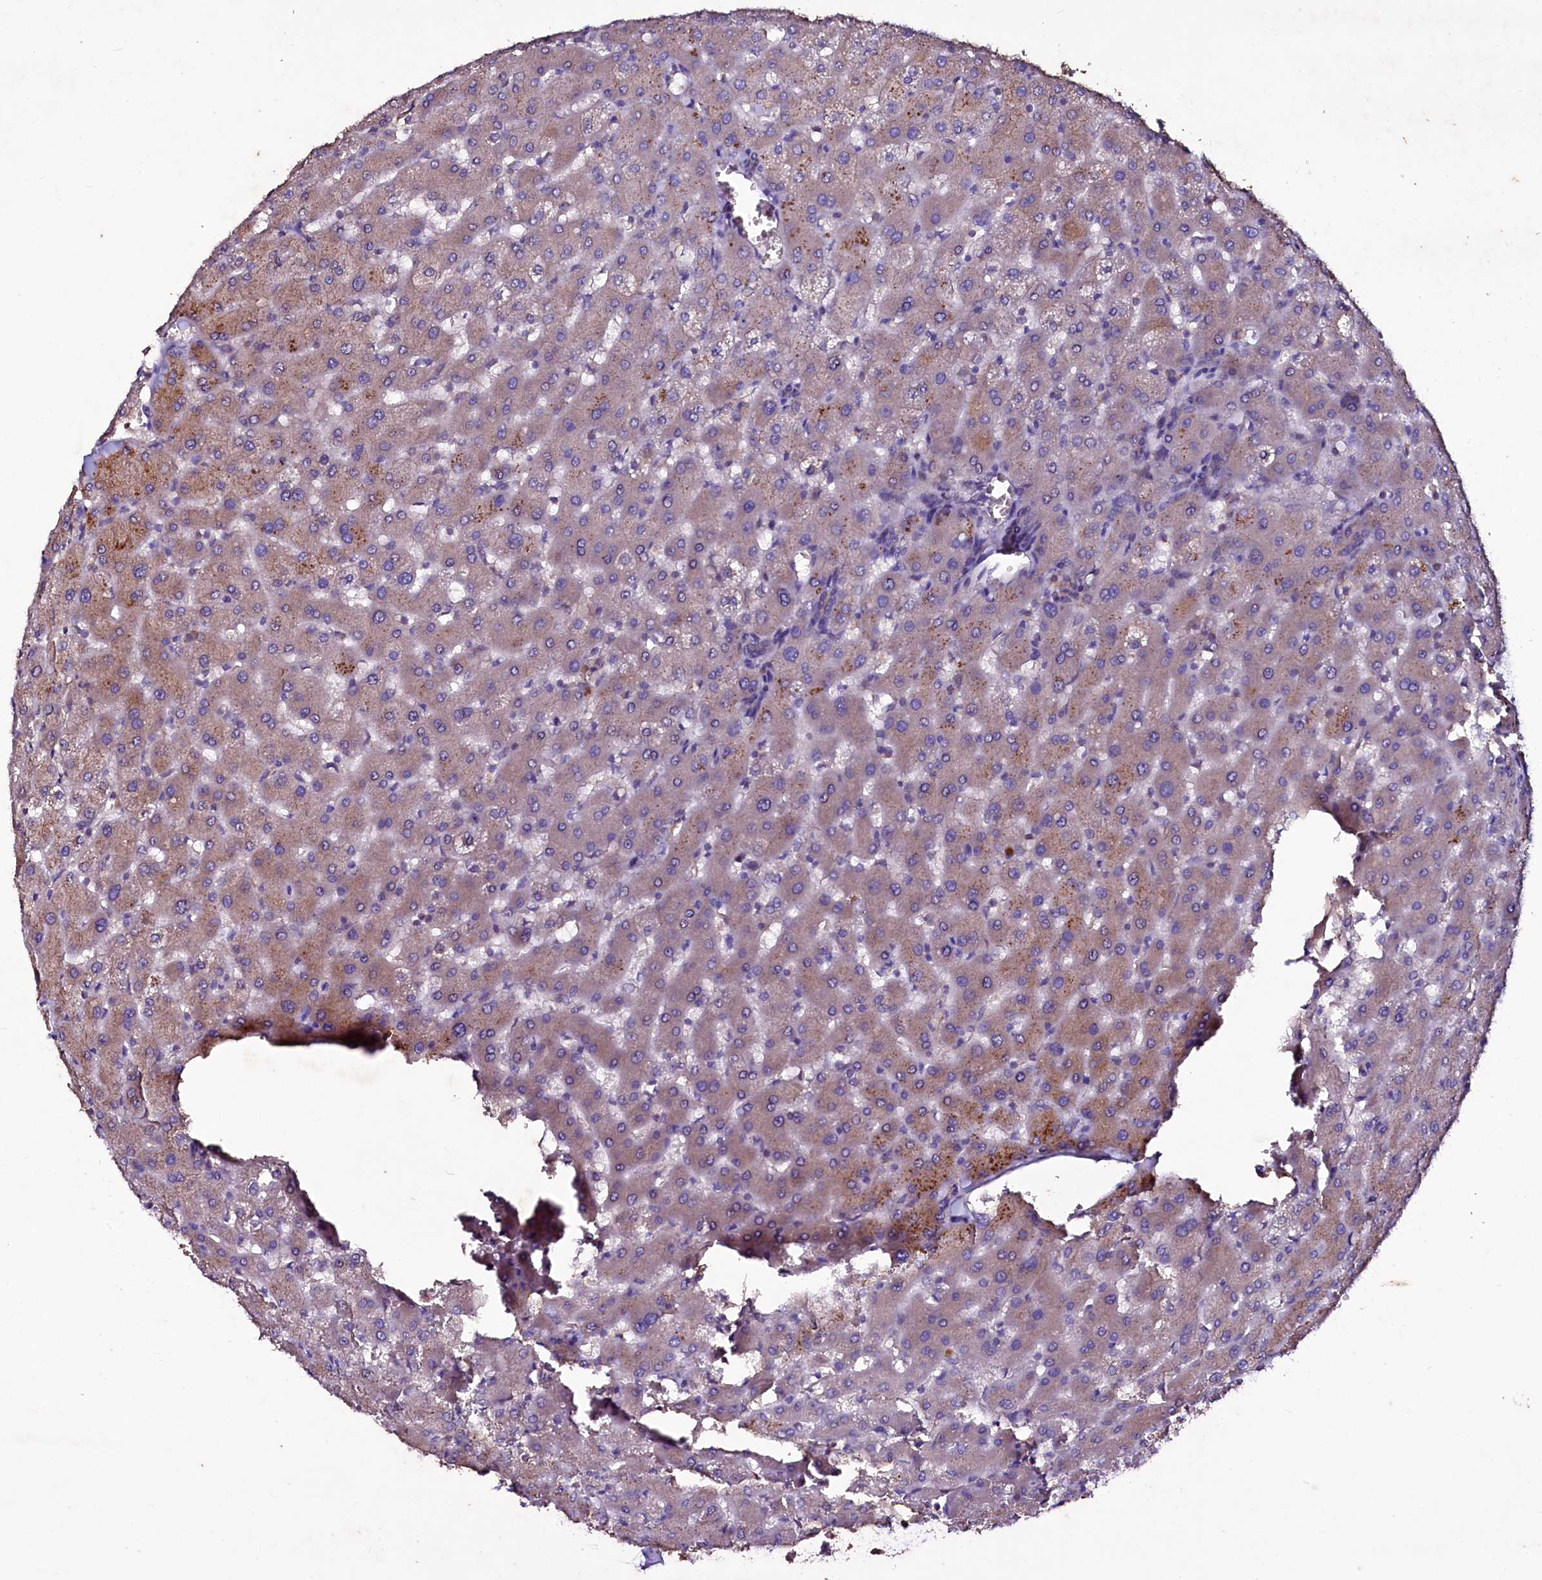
{"staining": {"intensity": "weak", "quantity": "<25%", "location": "cytoplasmic/membranous"}, "tissue": "liver", "cell_type": "Cholangiocytes", "image_type": "normal", "snomed": [{"axis": "morphology", "description": "Normal tissue, NOS"}, {"axis": "topography", "description": "Liver"}], "caption": "DAB immunohistochemical staining of unremarkable human liver demonstrates no significant positivity in cholangiocytes. (DAB immunohistochemistry (IHC), high magnification).", "gene": "SELENOT", "patient": {"sex": "female", "age": 63}}